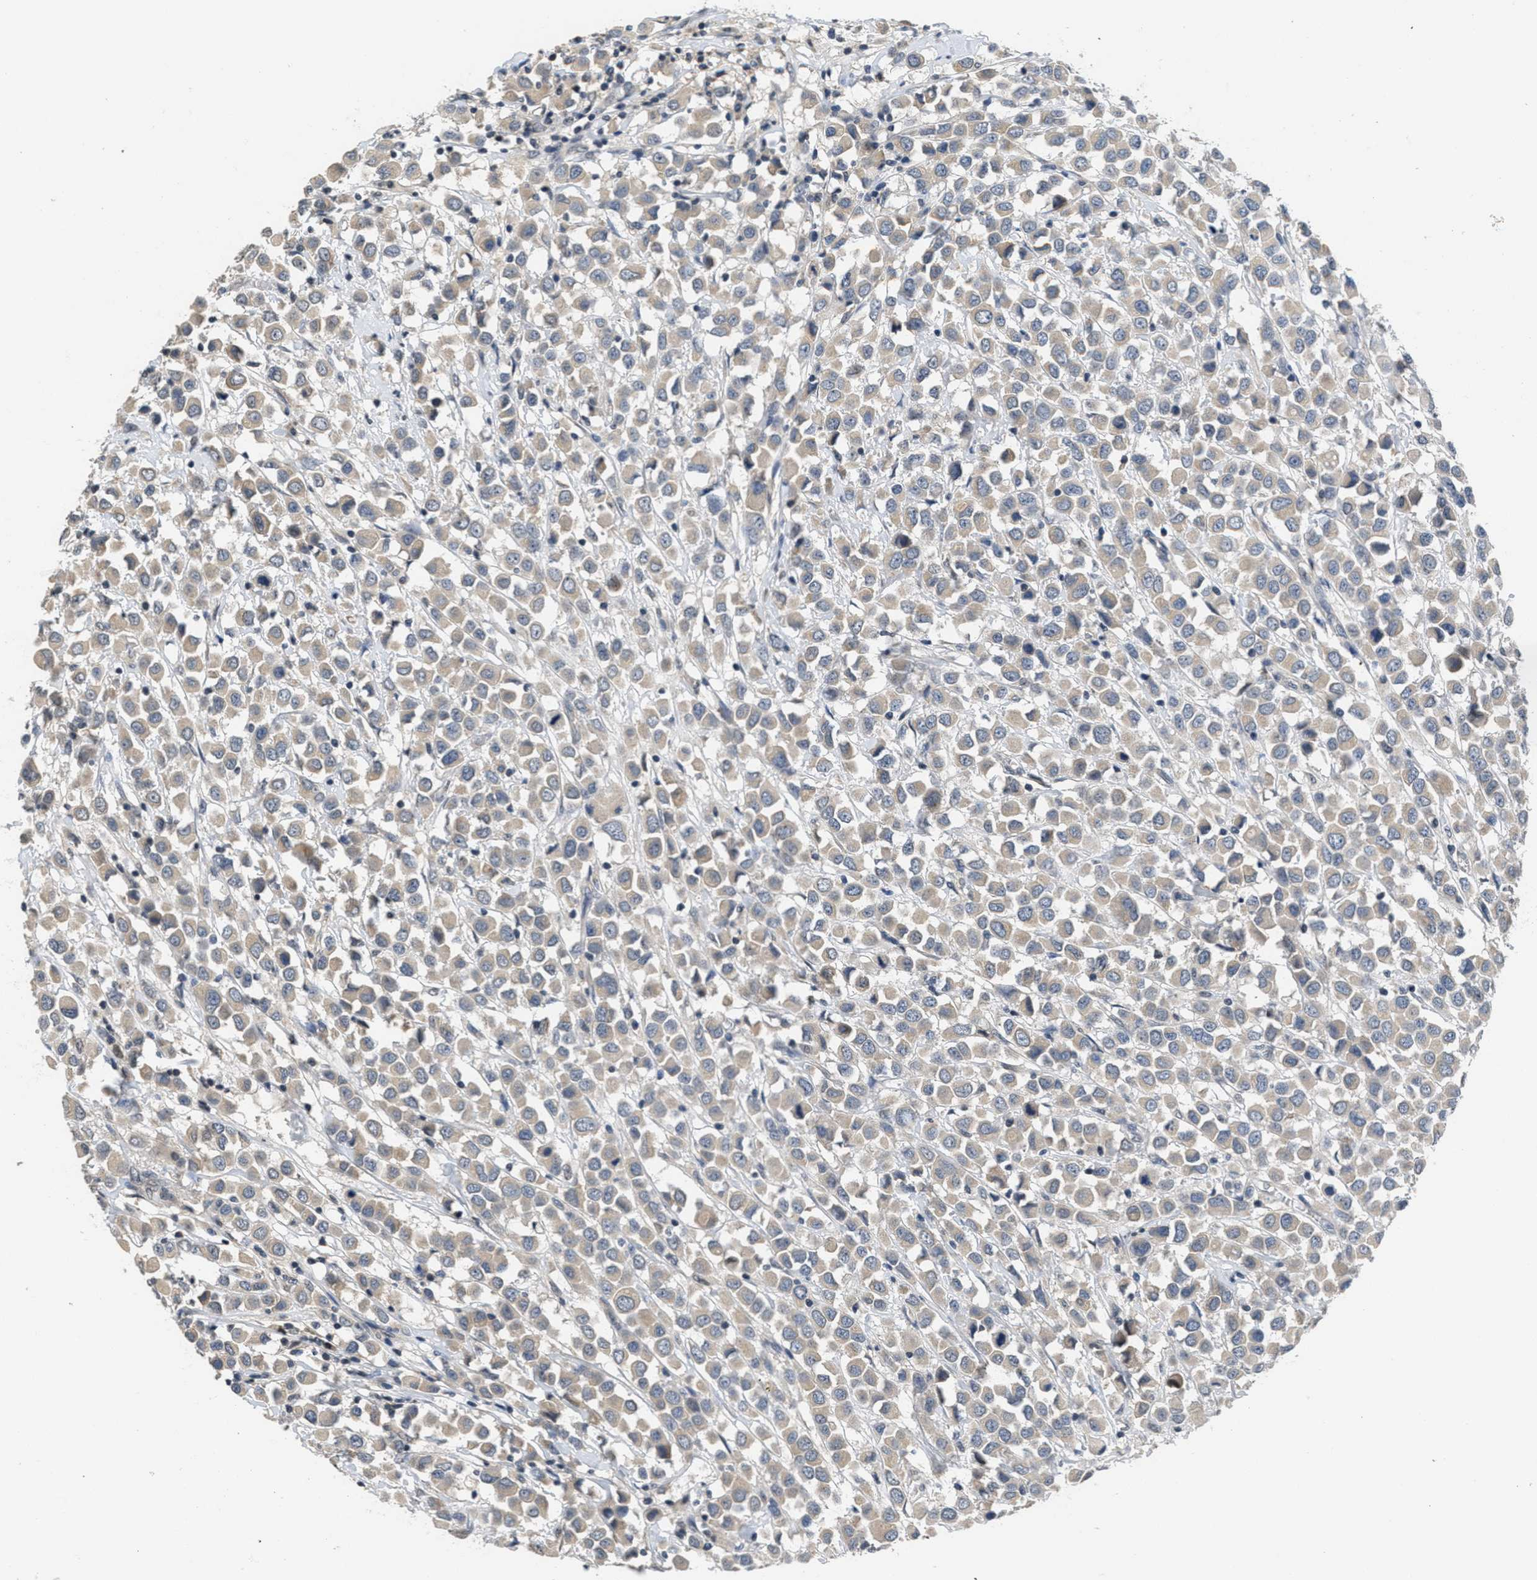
{"staining": {"intensity": "weak", "quantity": "25%-75%", "location": "cytoplasmic/membranous"}, "tissue": "breast cancer", "cell_type": "Tumor cells", "image_type": "cancer", "snomed": [{"axis": "morphology", "description": "Duct carcinoma"}, {"axis": "topography", "description": "Breast"}], "caption": "Approximately 25%-75% of tumor cells in human breast cancer (invasive ductal carcinoma) exhibit weak cytoplasmic/membranous protein positivity as visualized by brown immunohistochemical staining.", "gene": "ANGPT1", "patient": {"sex": "female", "age": 61}}